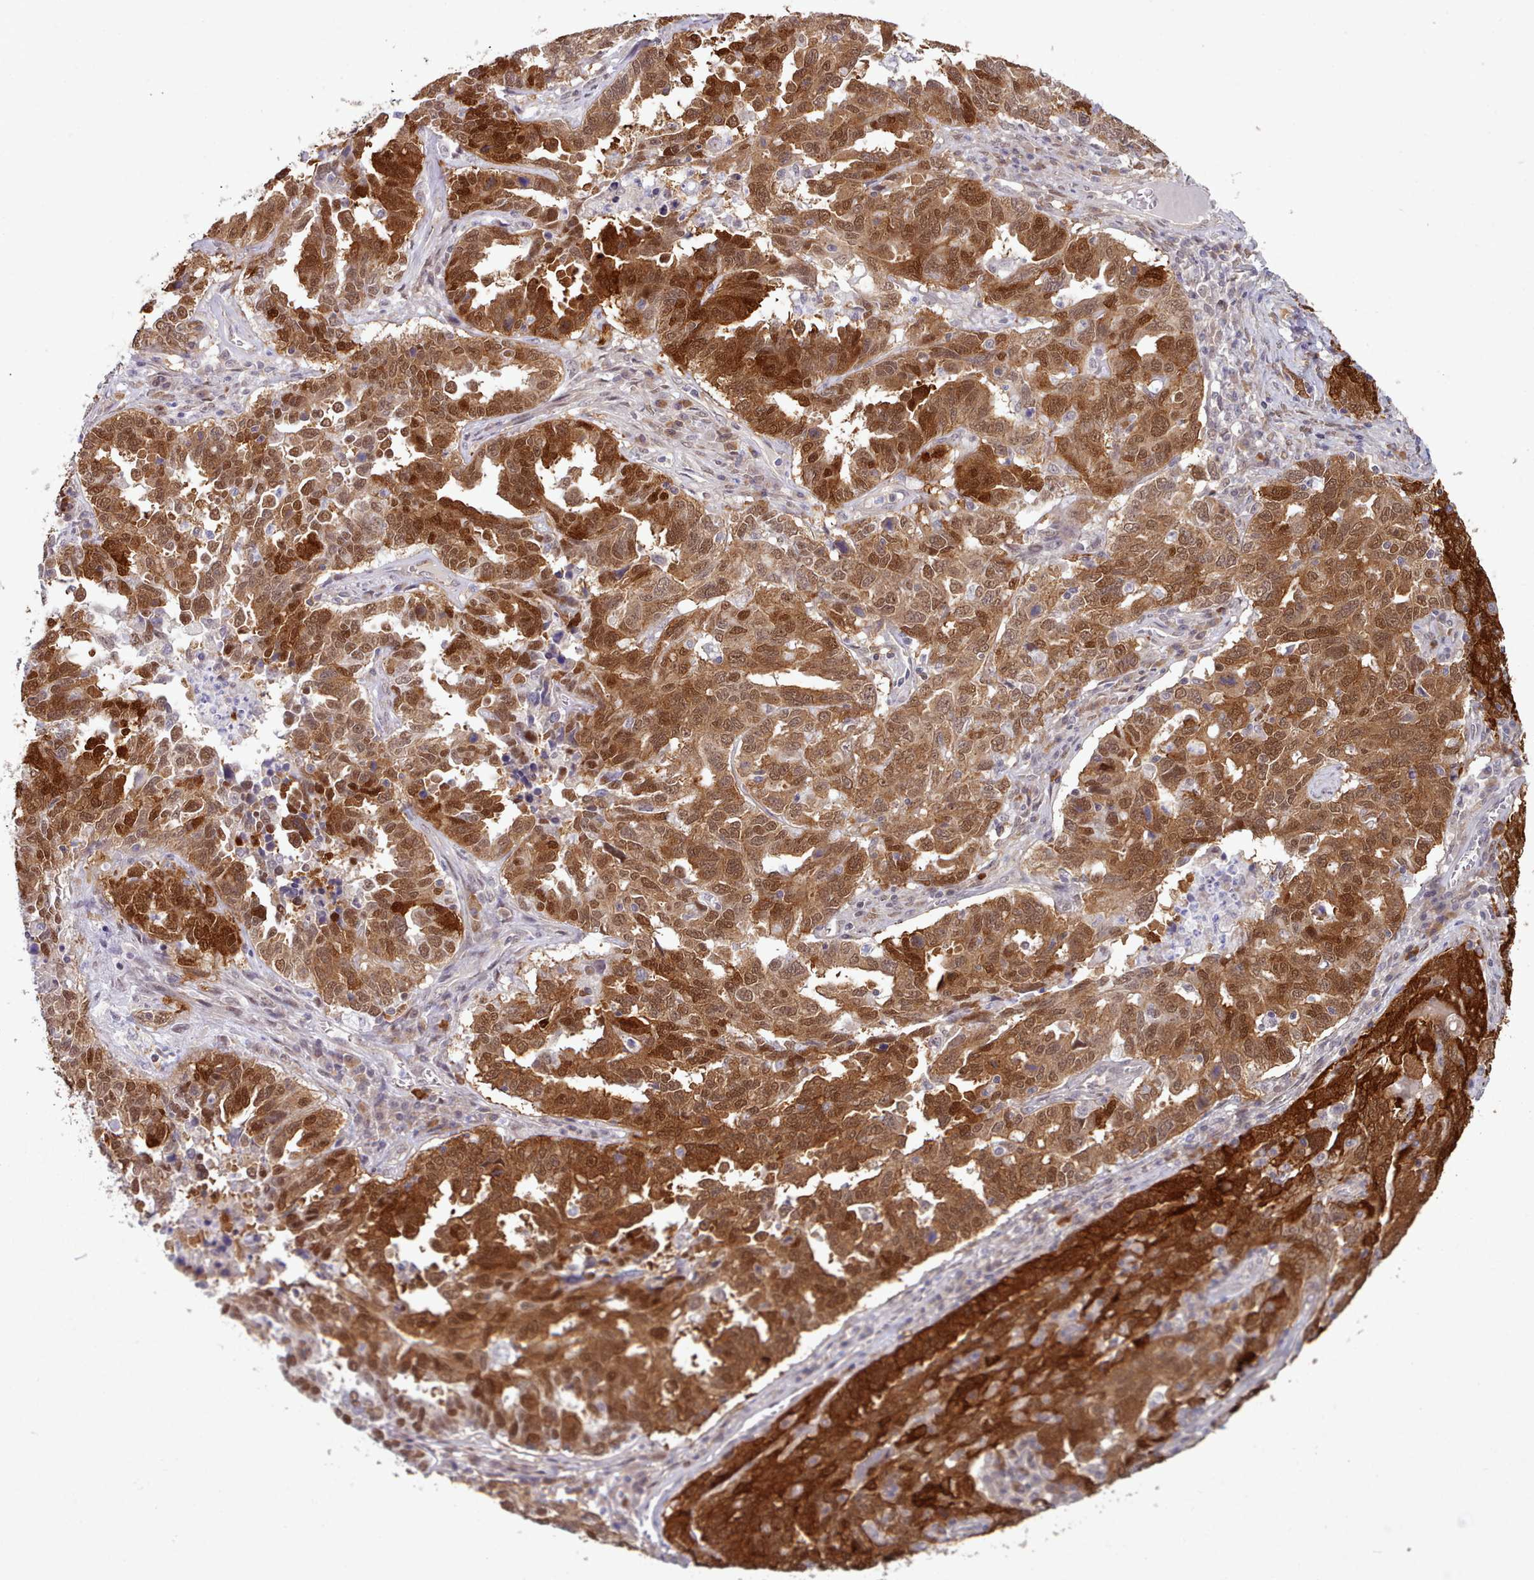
{"staining": {"intensity": "strong", "quantity": ">75%", "location": "cytoplasmic/membranous,nuclear"}, "tissue": "ovarian cancer", "cell_type": "Tumor cells", "image_type": "cancer", "snomed": [{"axis": "morphology", "description": "Carcinoma, endometroid"}, {"axis": "topography", "description": "Ovary"}], "caption": "Immunohistochemical staining of human endometroid carcinoma (ovarian) shows high levels of strong cytoplasmic/membranous and nuclear expression in about >75% of tumor cells.", "gene": "CES3", "patient": {"sex": "female", "age": 62}}